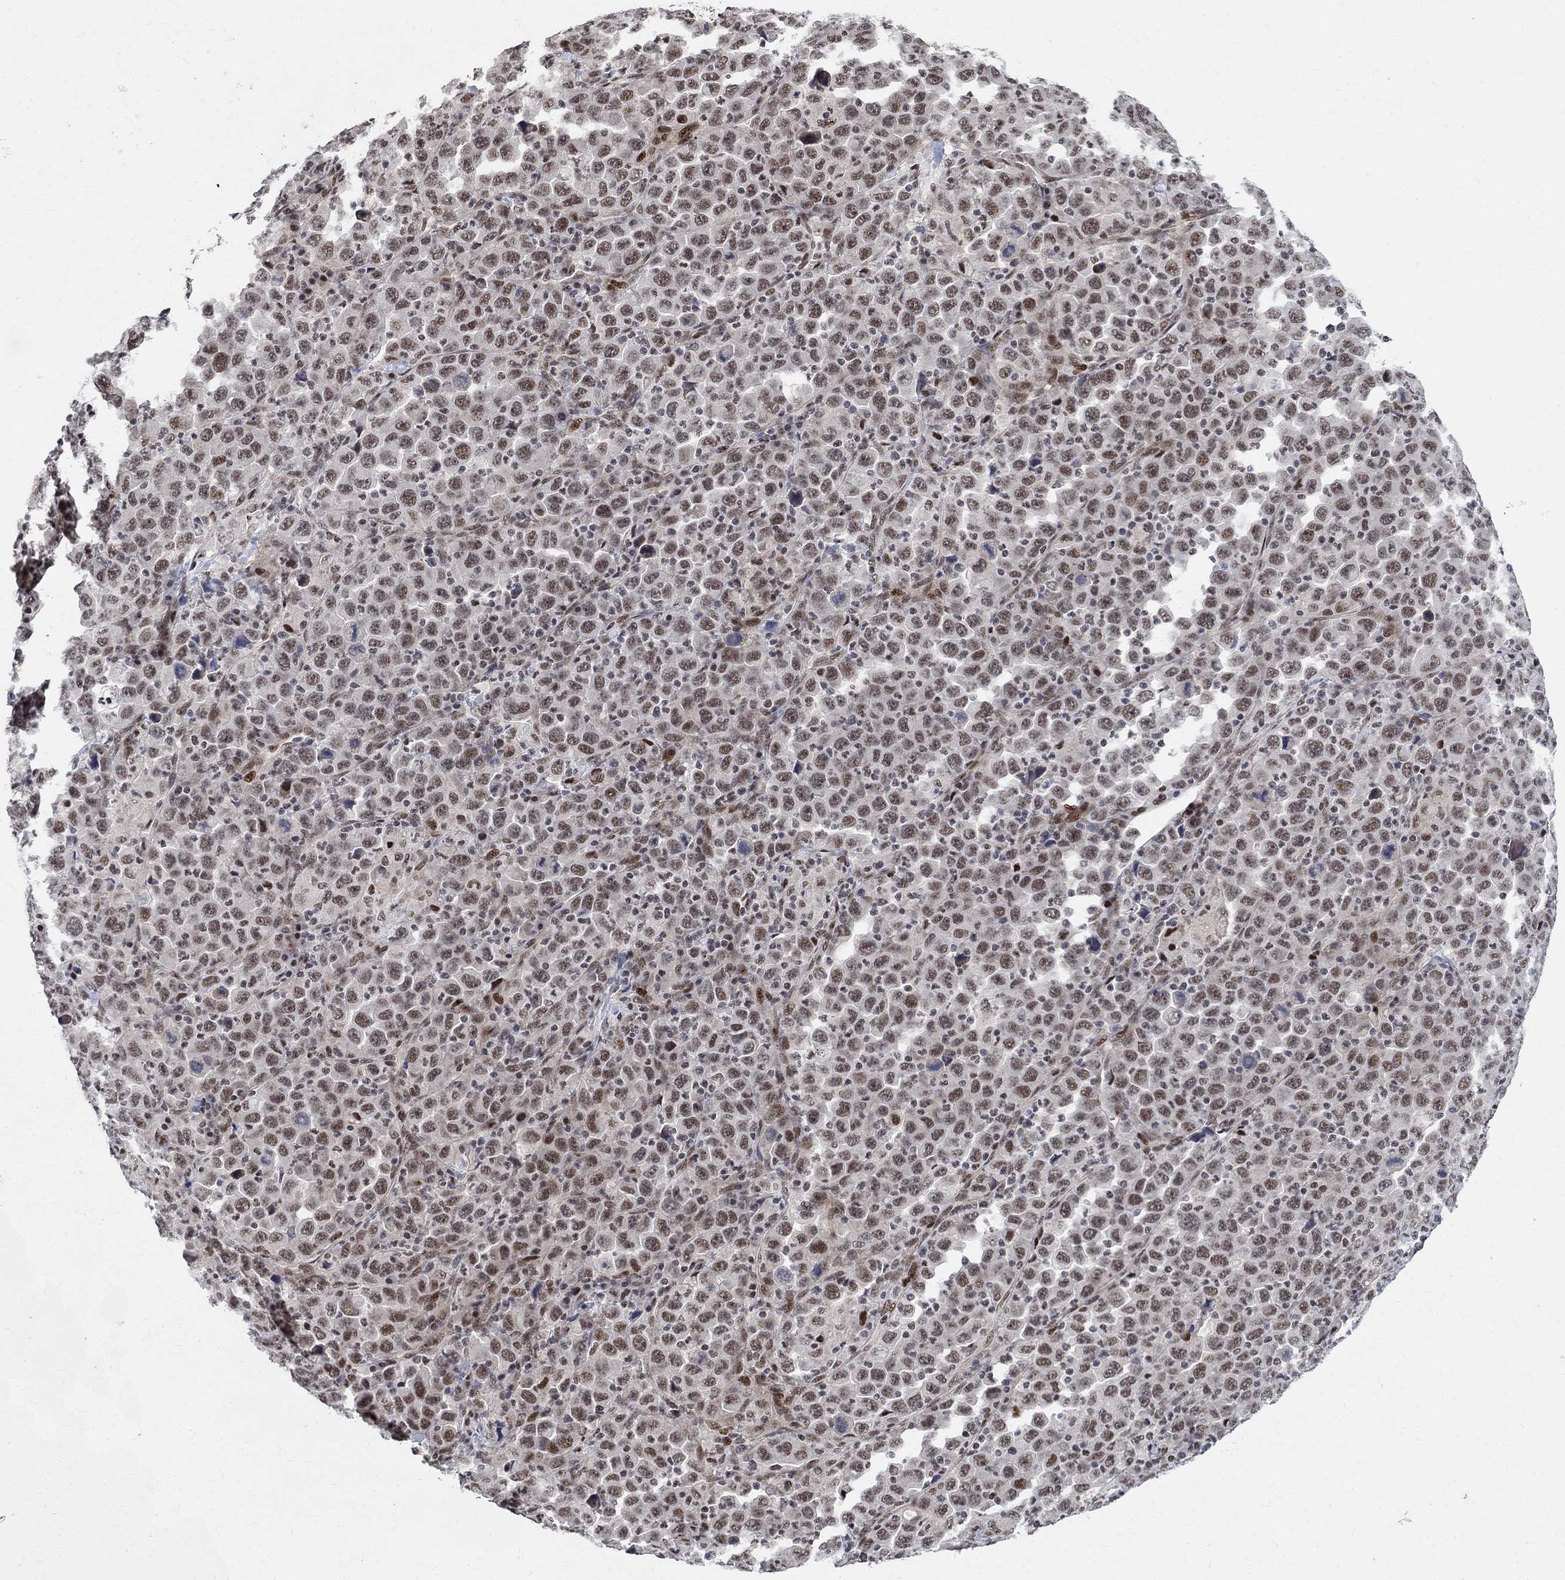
{"staining": {"intensity": "moderate", "quantity": "25%-75%", "location": "nuclear"}, "tissue": "stomach cancer", "cell_type": "Tumor cells", "image_type": "cancer", "snomed": [{"axis": "morphology", "description": "Normal tissue, NOS"}, {"axis": "morphology", "description": "Adenocarcinoma, NOS"}, {"axis": "topography", "description": "Stomach, upper"}, {"axis": "topography", "description": "Stomach"}], "caption": "IHC (DAB (3,3'-diaminobenzidine)) staining of human adenocarcinoma (stomach) demonstrates moderate nuclear protein staining in about 25%-75% of tumor cells.", "gene": "E4F1", "patient": {"sex": "male", "age": 59}}